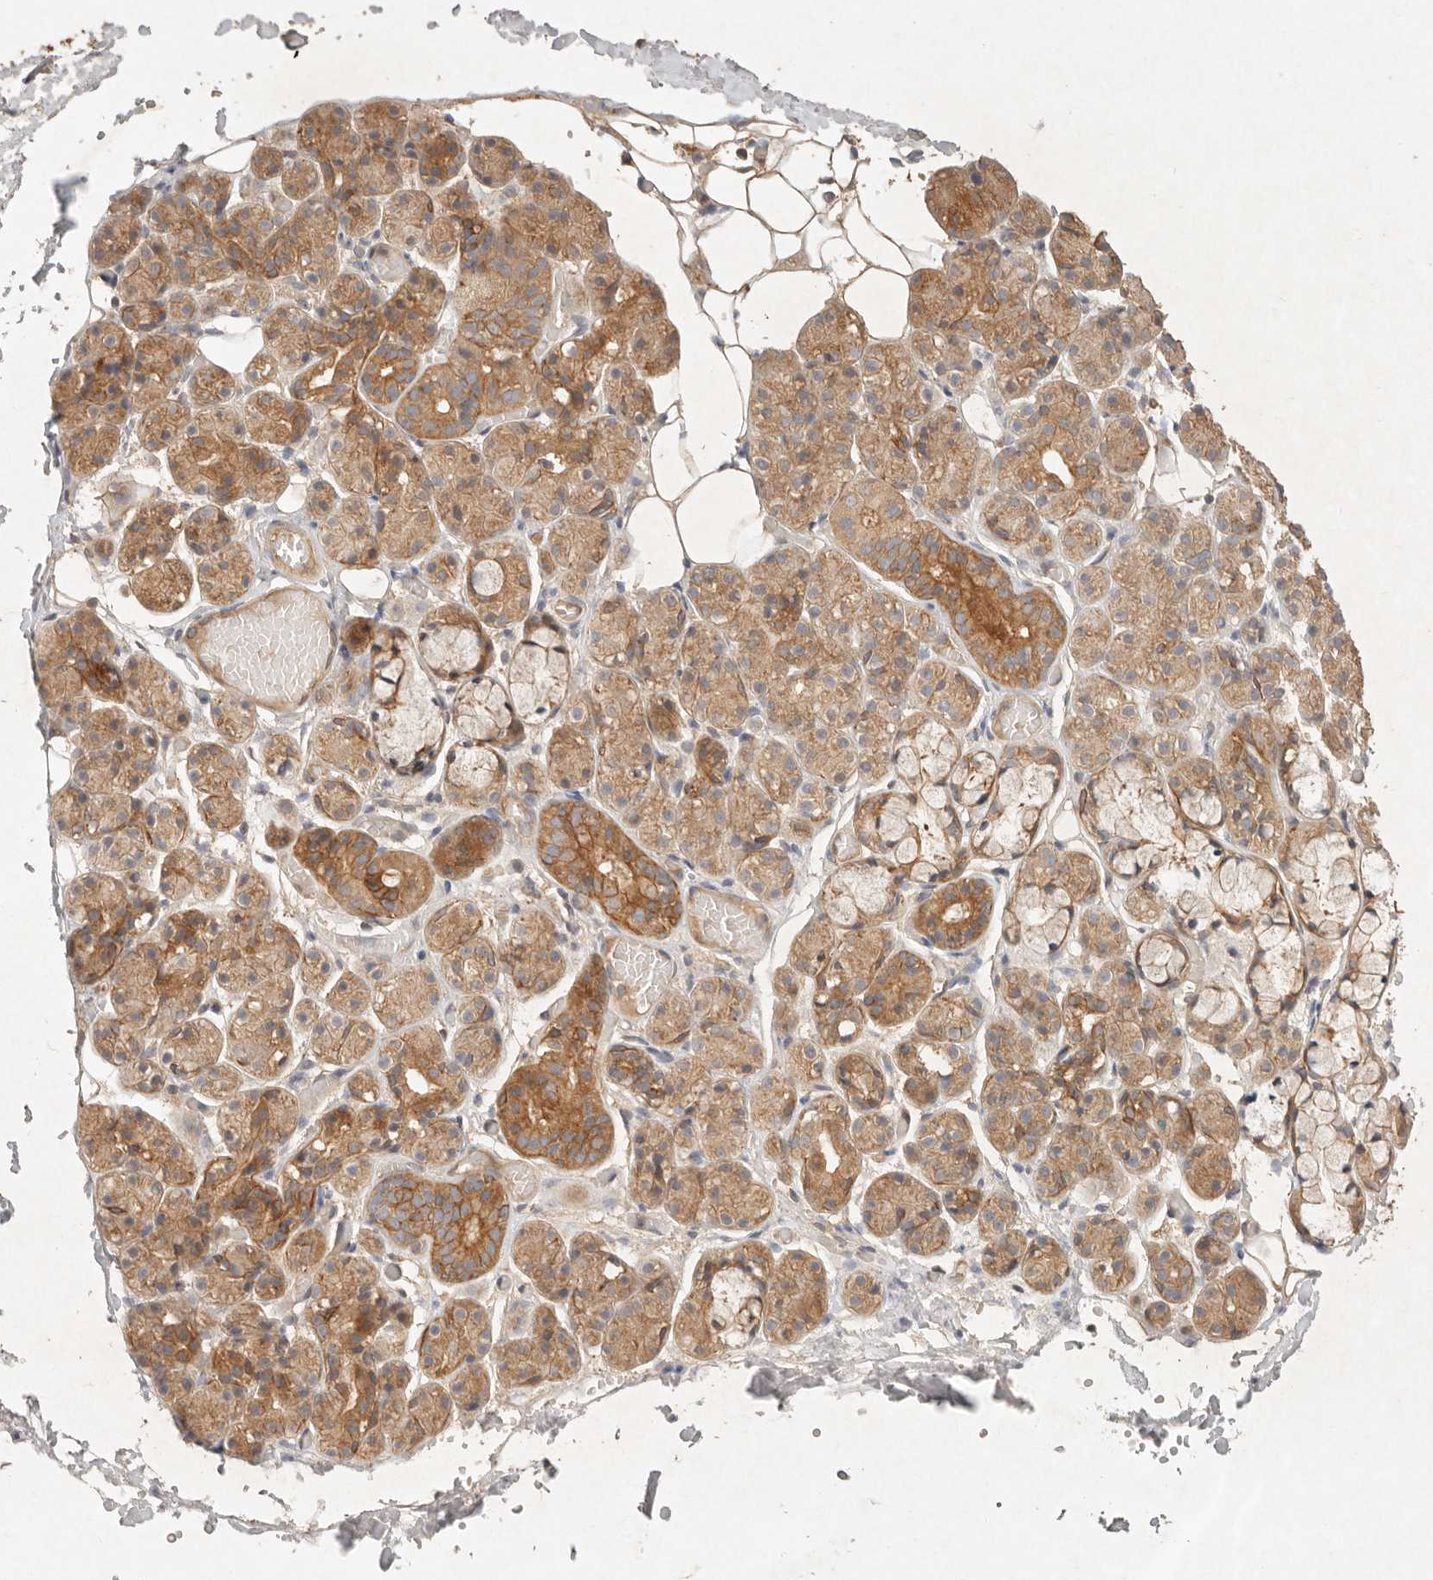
{"staining": {"intensity": "moderate", "quantity": ">75%", "location": "cytoplasmic/membranous"}, "tissue": "salivary gland", "cell_type": "Glandular cells", "image_type": "normal", "snomed": [{"axis": "morphology", "description": "Normal tissue, NOS"}, {"axis": "topography", "description": "Salivary gland"}], "caption": "Glandular cells display moderate cytoplasmic/membranous staining in approximately >75% of cells in unremarkable salivary gland.", "gene": "HECTD3", "patient": {"sex": "male", "age": 63}}